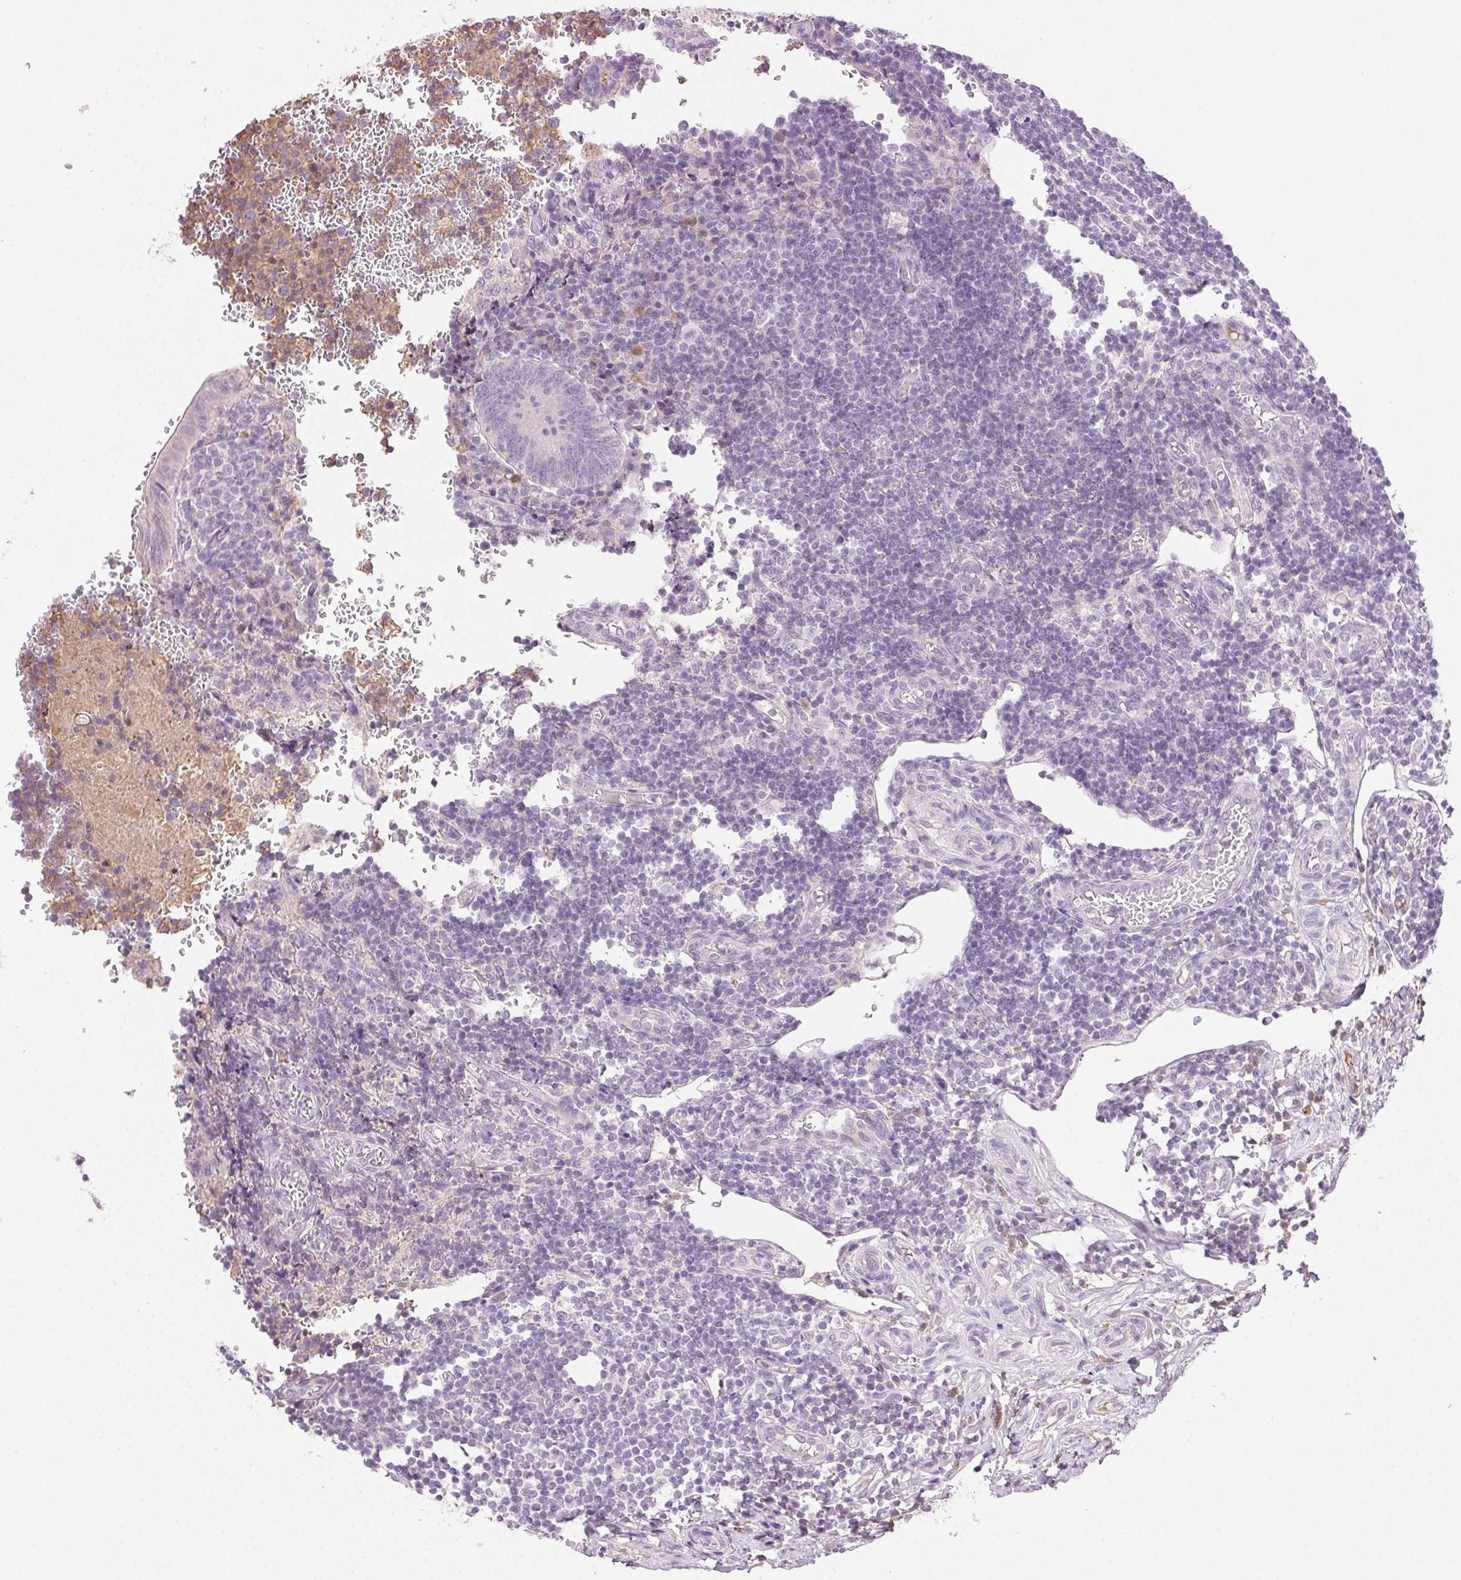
{"staining": {"intensity": "negative", "quantity": "none", "location": "none"}, "tissue": "appendix", "cell_type": "Glandular cells", "image_type": "normal", "snomed": [{"axis": "morphology", "description": "Normal tissue, NOS"}, {"axis": "topography", "description": "Appendix"}], "caption": "Immunohistochemistry (IHC) micrograph of normal appendix: appendix stained with DAB displays no significant protein expression in glandular cells.", "gene": "BPIFB2", "patient": {"sex": "male", "age": 18}}